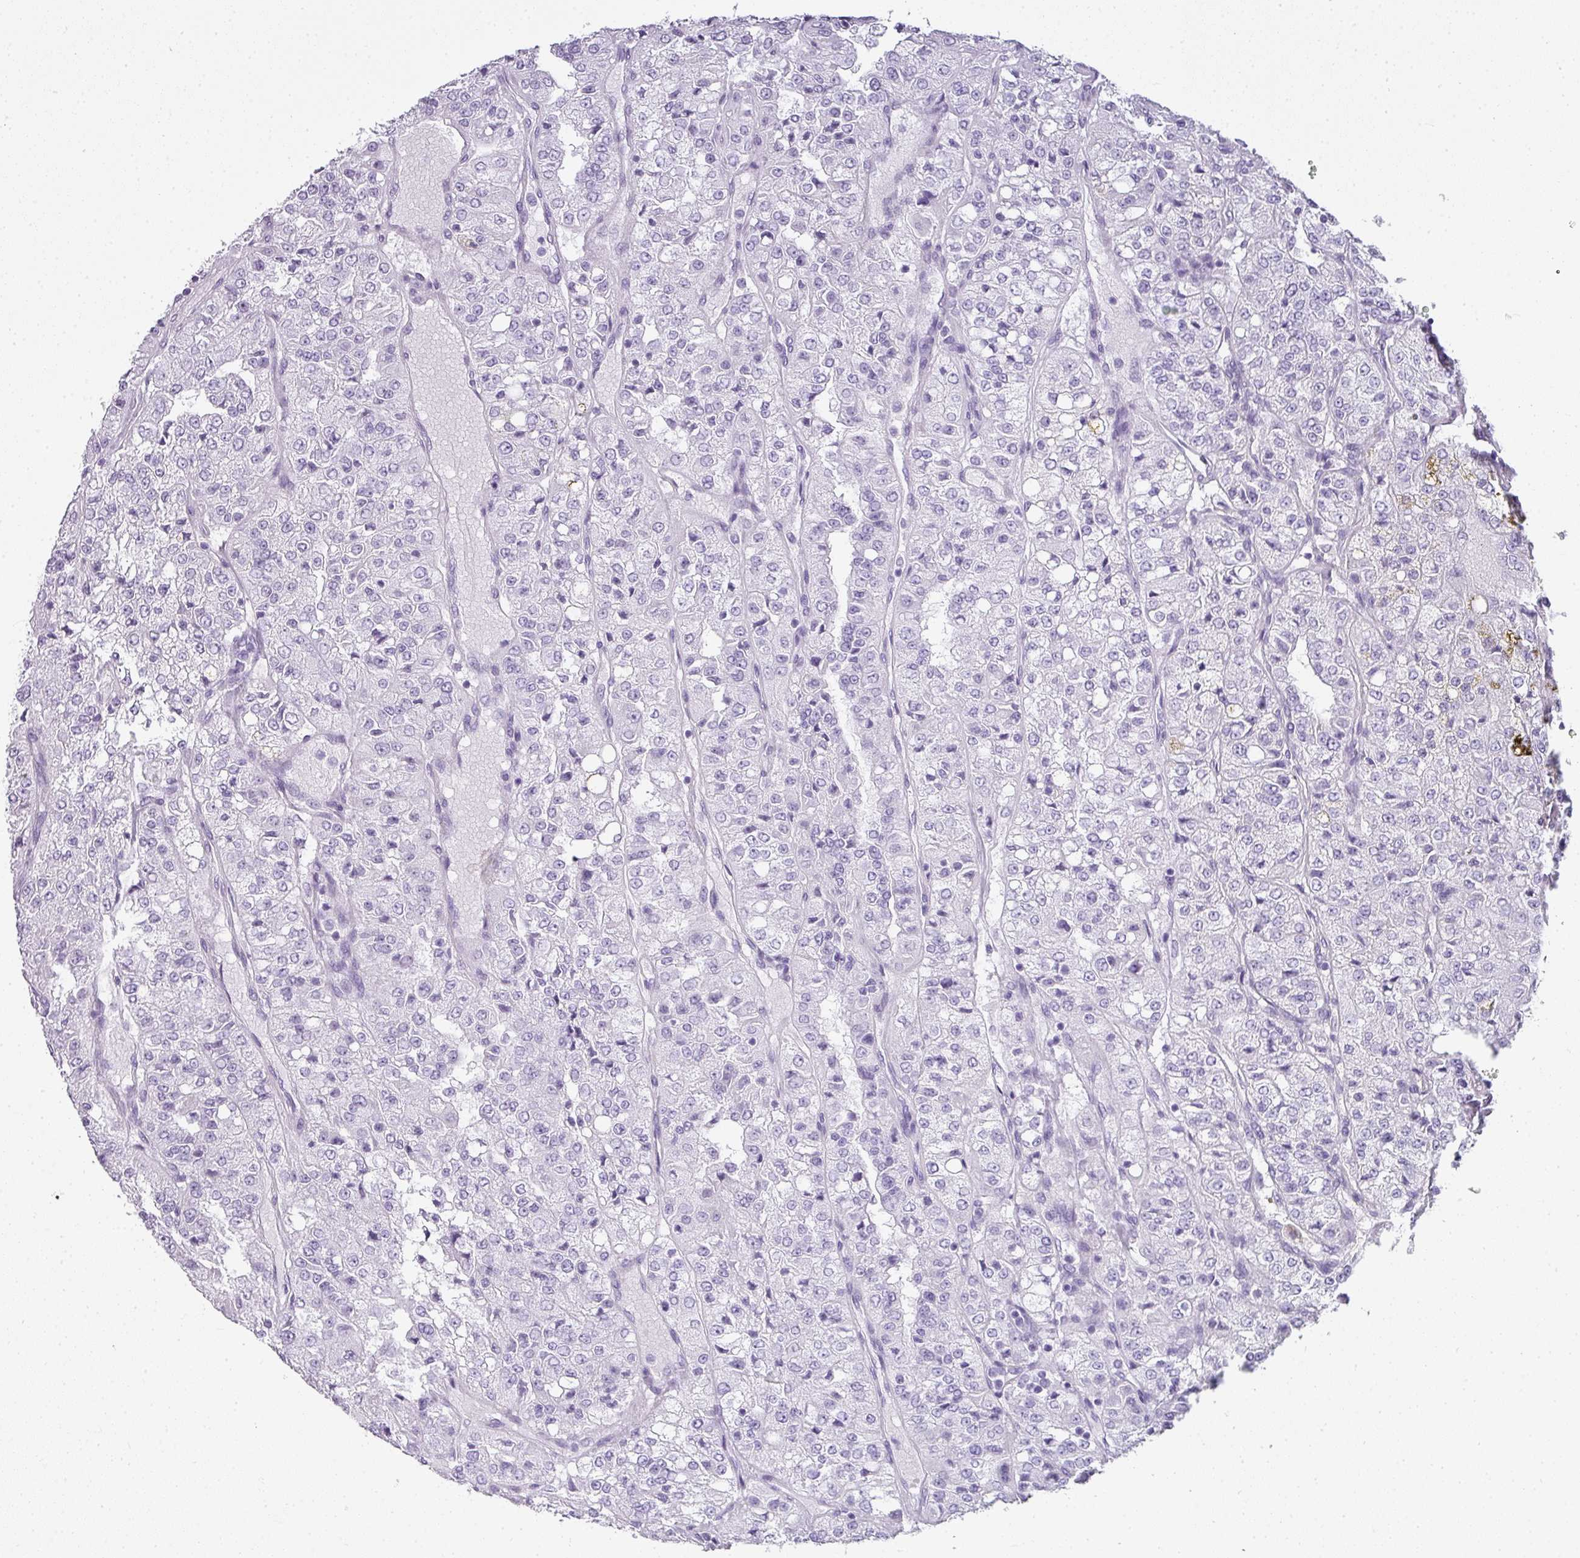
{"staining": {"intensity": "negative", "quantity": "none", "location": "none"}, "tissue": "renal cancer", "cell_type": "Tumor cells", "image_type": "cancer", "snomed": [{"axis": "morphology", "description": "Adenocarcinoma, NOS"}, {"axis": "topography", "description": "Kidney"}], "caption": "Photomicrograph shows no significant protein positivity in tumor cells of renal adenocarcinoma.", "gene": "RBMY1F", "patient": {"sex": "female", "age": 63}}